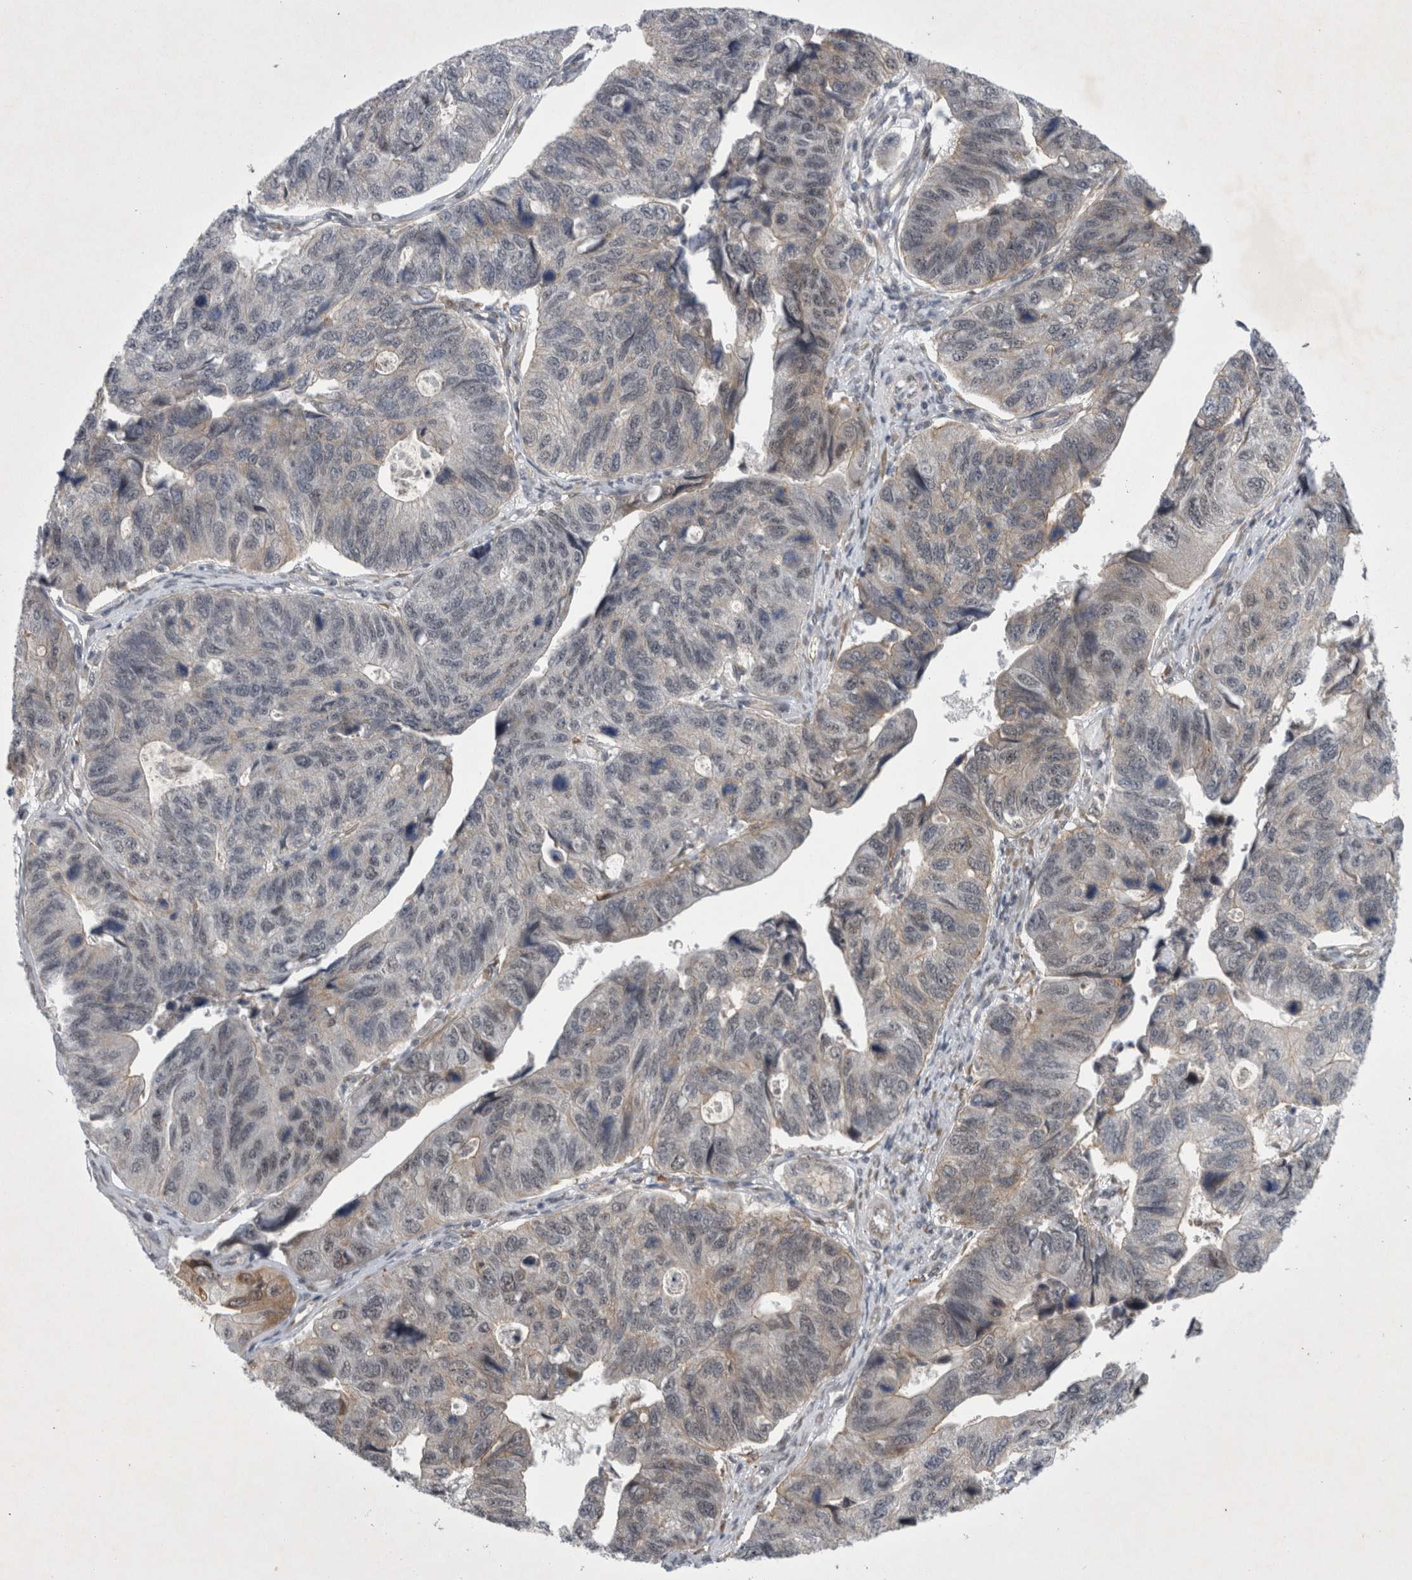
{"staining": {"intensity": "weak", "quantity": "<25%", "location": "cytoplasmic/membranous,nuclear"}, "tissue": "stomach cancer", "cell_type": "Tumor cells", "image_type": "cancer", "snomed": [{"axis": "morphology", "description": "Adenocarcinoma, NOS"}, {"axis": "topography", "description": "Stomach"}], "caption": "This histopathology image is of stomach cancer stained with IHC to label a protein in brown with the nuclei are counter-stained blue. There is no positivity in tumor cells.", "gene": "PARP11", "patient": {"sex": "male", "age": 59}}